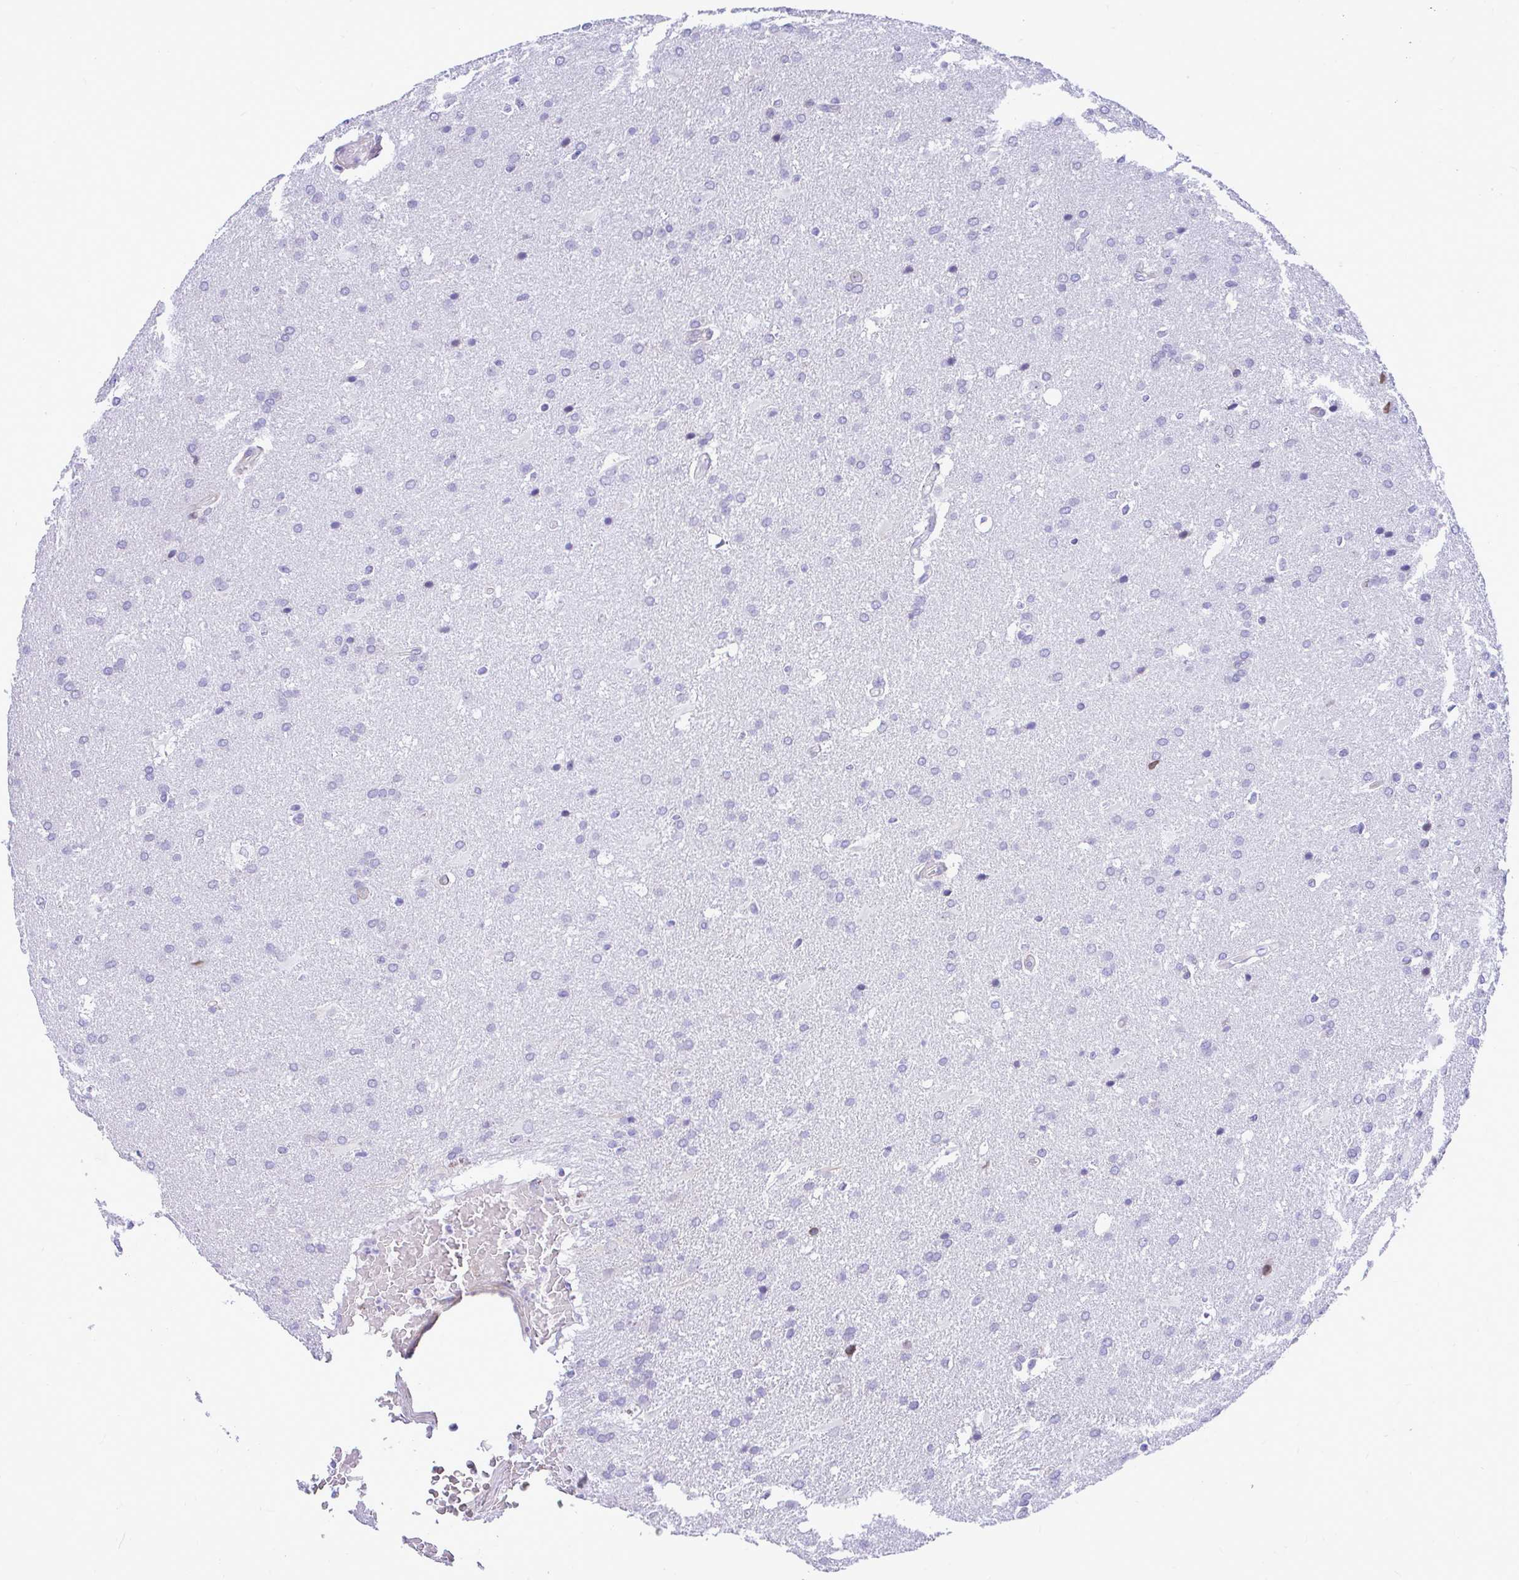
{"staining": {"intensity": "negative", "quantity": "none", "location": "none"}, "tissue": "glioma", "cell_type": "Tumor cells", "image_type": "cancer", "snomed": [{"axis": "morphology", "description": "Glioma, malignant, High grade"}, {"axis": "topography", "description": "Brain"}], "caption": "The histopathology image shows no staining of tumor cells in high-grade glioma (malignant). (Immunohistochemistry, brightfield microscopy, high magnification).", "gene": "SLC25A51", "patient": {"sex": "male", "age": 56}}